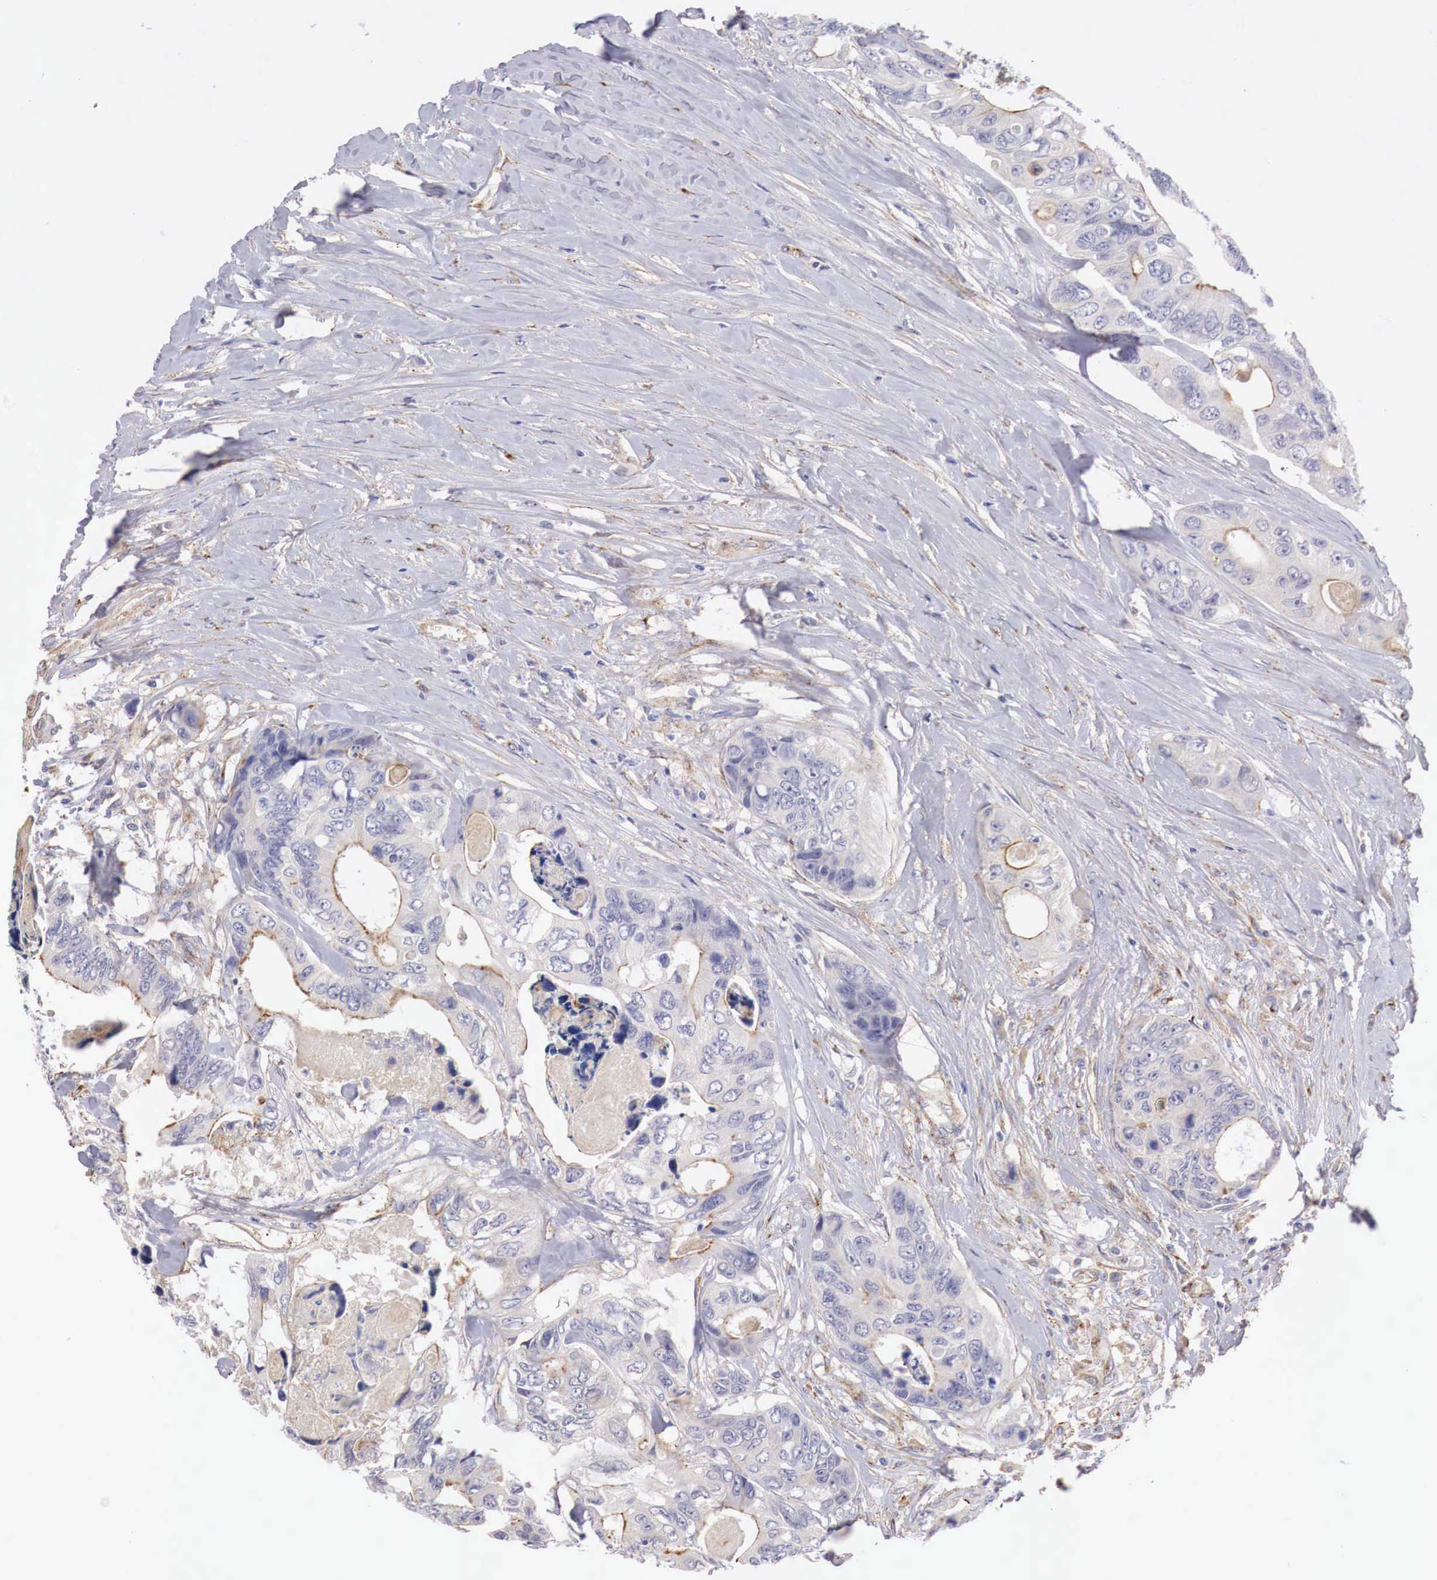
{"staining": {"intensity": "weak", "quantity": "25%-75%", "location": "cytoplasmic/membranous"}, "tissue": "colorectal cancer", "cell_type": "Tumor cells", "image_type": "cancer", "snomed": [{"axis": "morphology", "description": "Adenocarcinoma, NOS"}, {"axis": "topography", "description": "Colon"}], "caption": "Immunohistochemistry staining of adenocarcinoma (colorectal), which exhibits low levels of weak cytoplasmic/membranous positivity in approximately 25%-75% of tumor cells indicating weak cytoplasmic/membranous protein staining. The staining was performed using DAB (brown) for protein detection and nuclei were counterstained in hematoxylin (blue).", "gene": "KLHDC7B", "patient": {"sex": "female", "age": 86}}